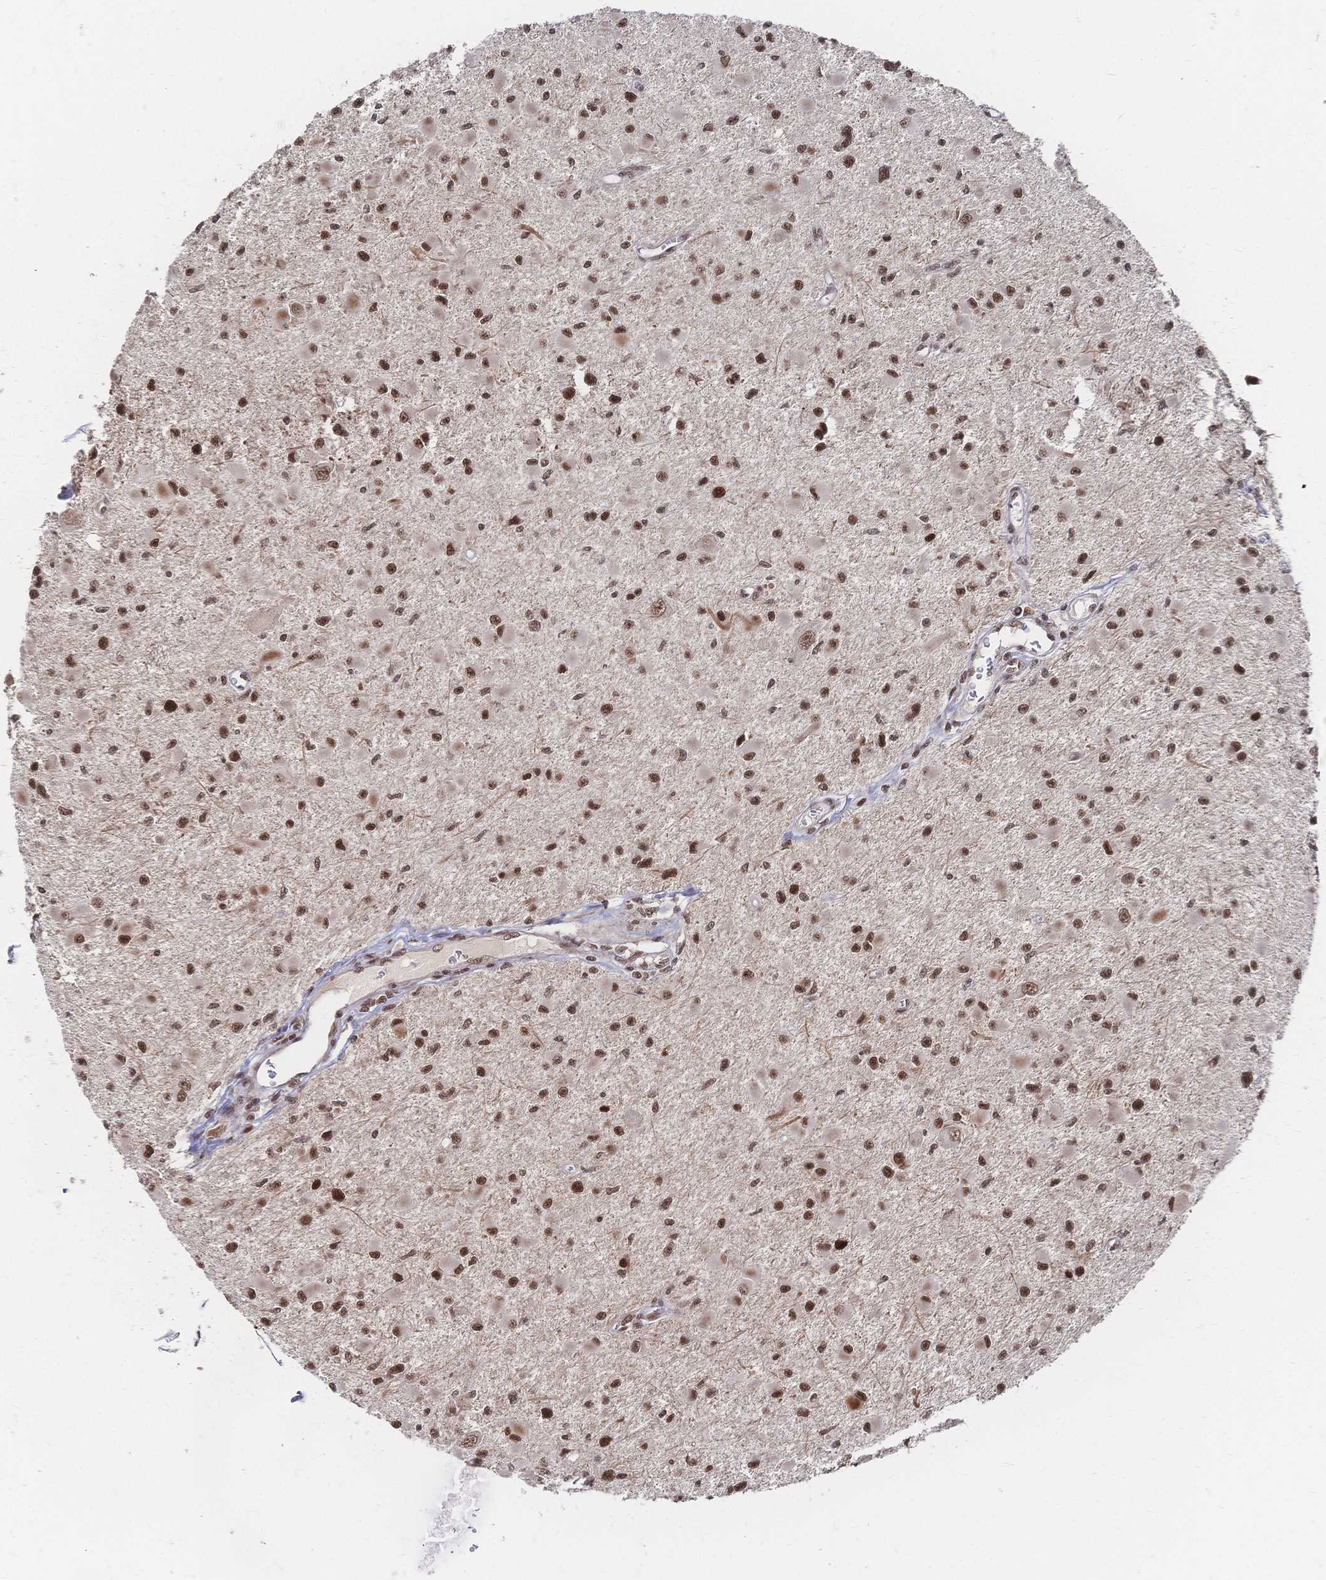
{"staining": {"intensity": "strong", "quantity": ">75%", "location": "nuclear"}, "tissue": "glioma", "cell_type": "Tumor cells", "image_type": "cancer", "snomed": [{"axis": "morphology", "description": "Glioma, malignant, High grade"}, {"axis": "topography", "description": "Brain"}], "caption": "There is high levels of strong nuclear positivity in tumor cells of malignant high-grade glioma, as demonstrated by immunohistochemical staining (brown color).", "gene": "NELFA", "patient": {"sex": "male", "age": 54}}